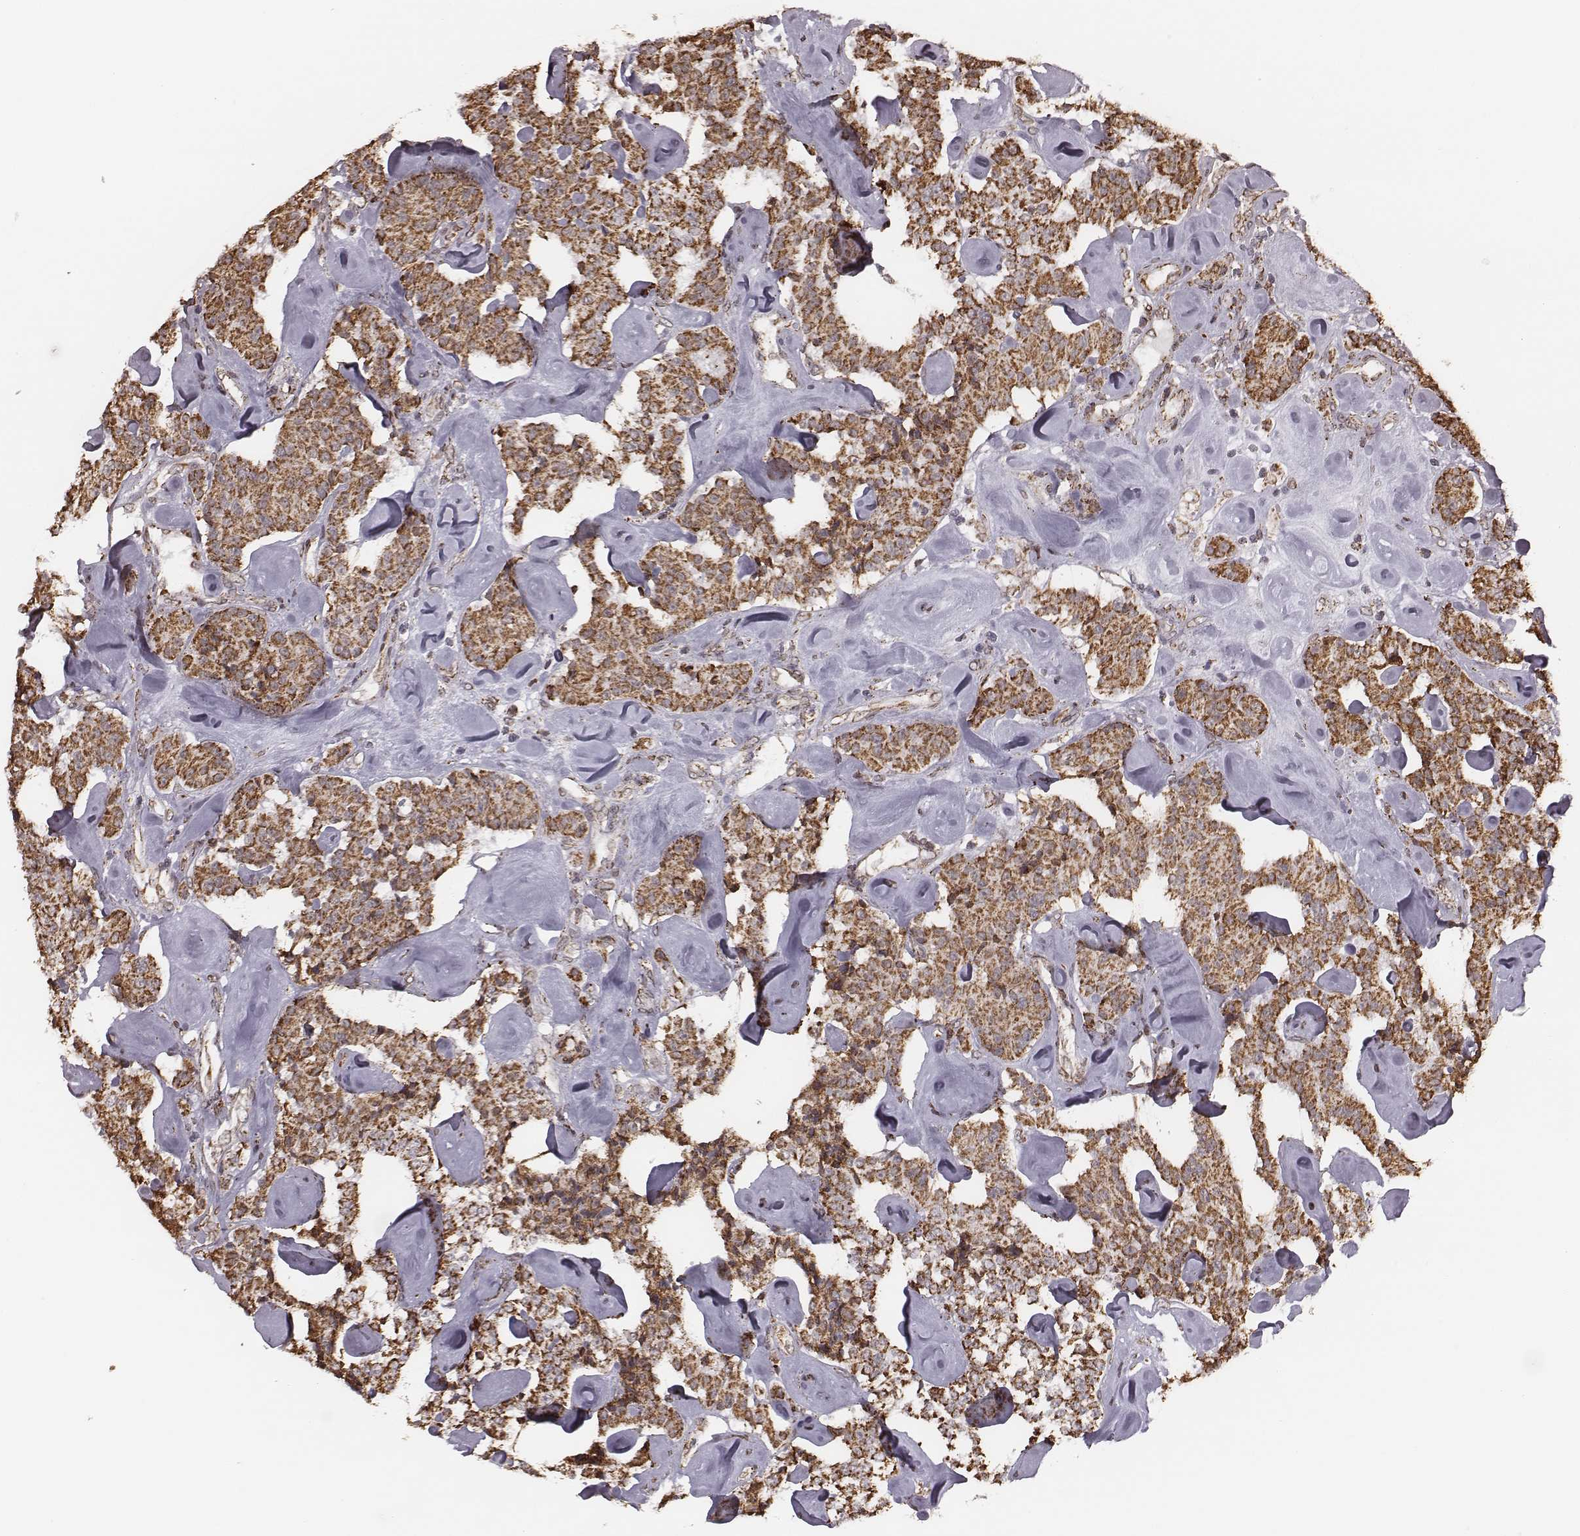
{"staining": {"intensity": "strong", "quantity": ">75%", "location": "cytoplasmic/membranous"}, "tissue": "carcinoid", "cell_type": "Tumor cells", "image_type": "cancer", "snomed": [{"axis": "morphology", "description": "Carcinoid, malignant, NOS"}, {"axis": "topography", "description": "Pancreas"}], "caption": "Protein staining exhibits strong cytoplasmic/membranous positivity in approximately >75% of tumor cells in malignant carcinoid. The staining was performed using DAB, with brown indicating positive protein expression. Nuclei are stained blue with hematoxylin.", "gene": "ACOT2", "patient": {"sex": "male", "age": 41}}